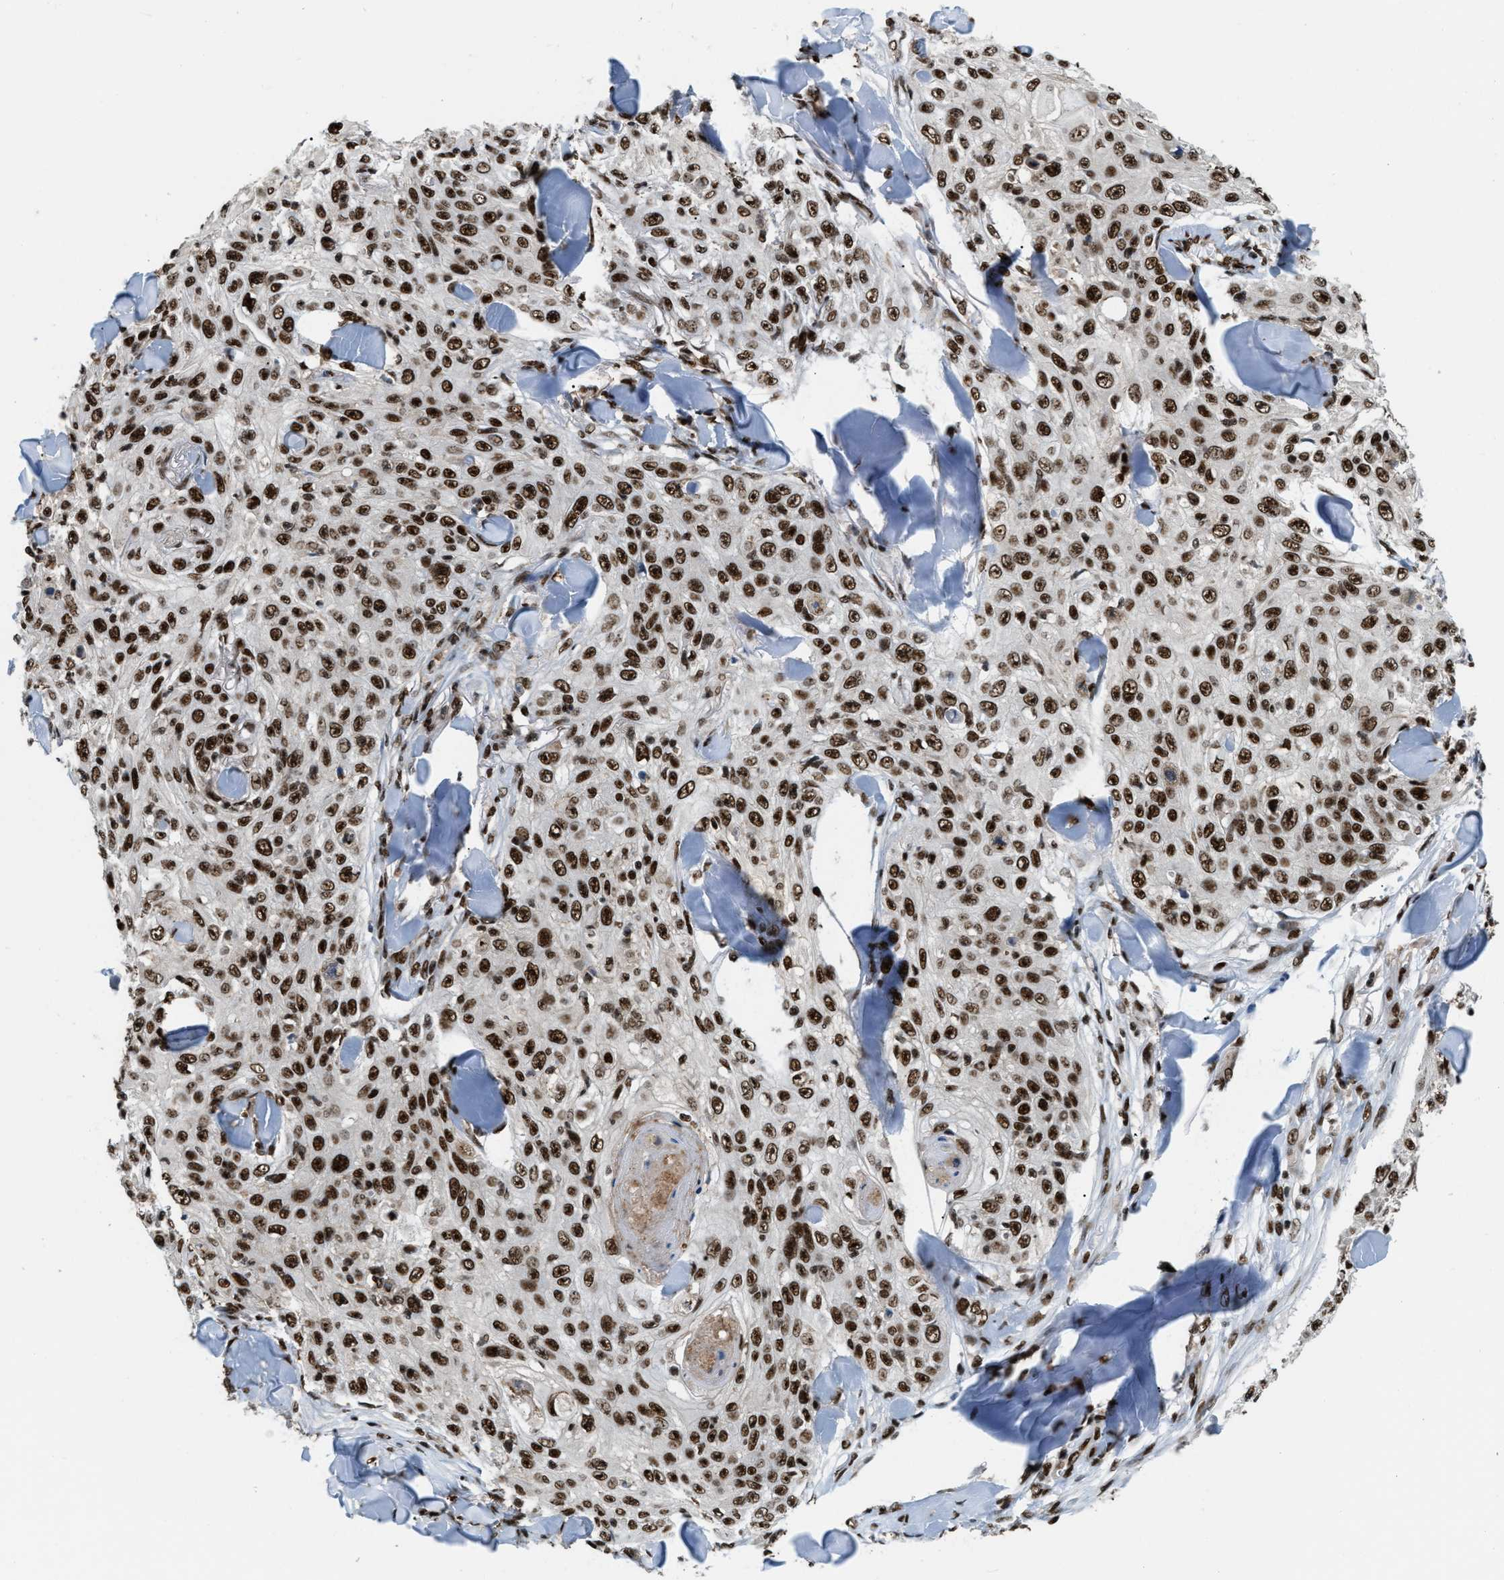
{"staining": {"intensity": "strong", "quantity": ">75%", "location": "nuclear"}, "tissue": "skin cancer", "cell_type": "Tumor cells", "image_type": "cancer", "snomed": [{"axis": "morphology", "description": "Squamous cell carcinoma, NOS"}, {"axis": "topography", "description": "Skin"}], "caption": "Immunohistochemistry histopathology image of squamous cell carcinoma (skin) stained for a protein (brown), which exhibits high levels of strong nuclear staining in approximately >75% of tumor cells.", "gene": "NUMA1", "patient": {"sex": "male", "age": 86}}